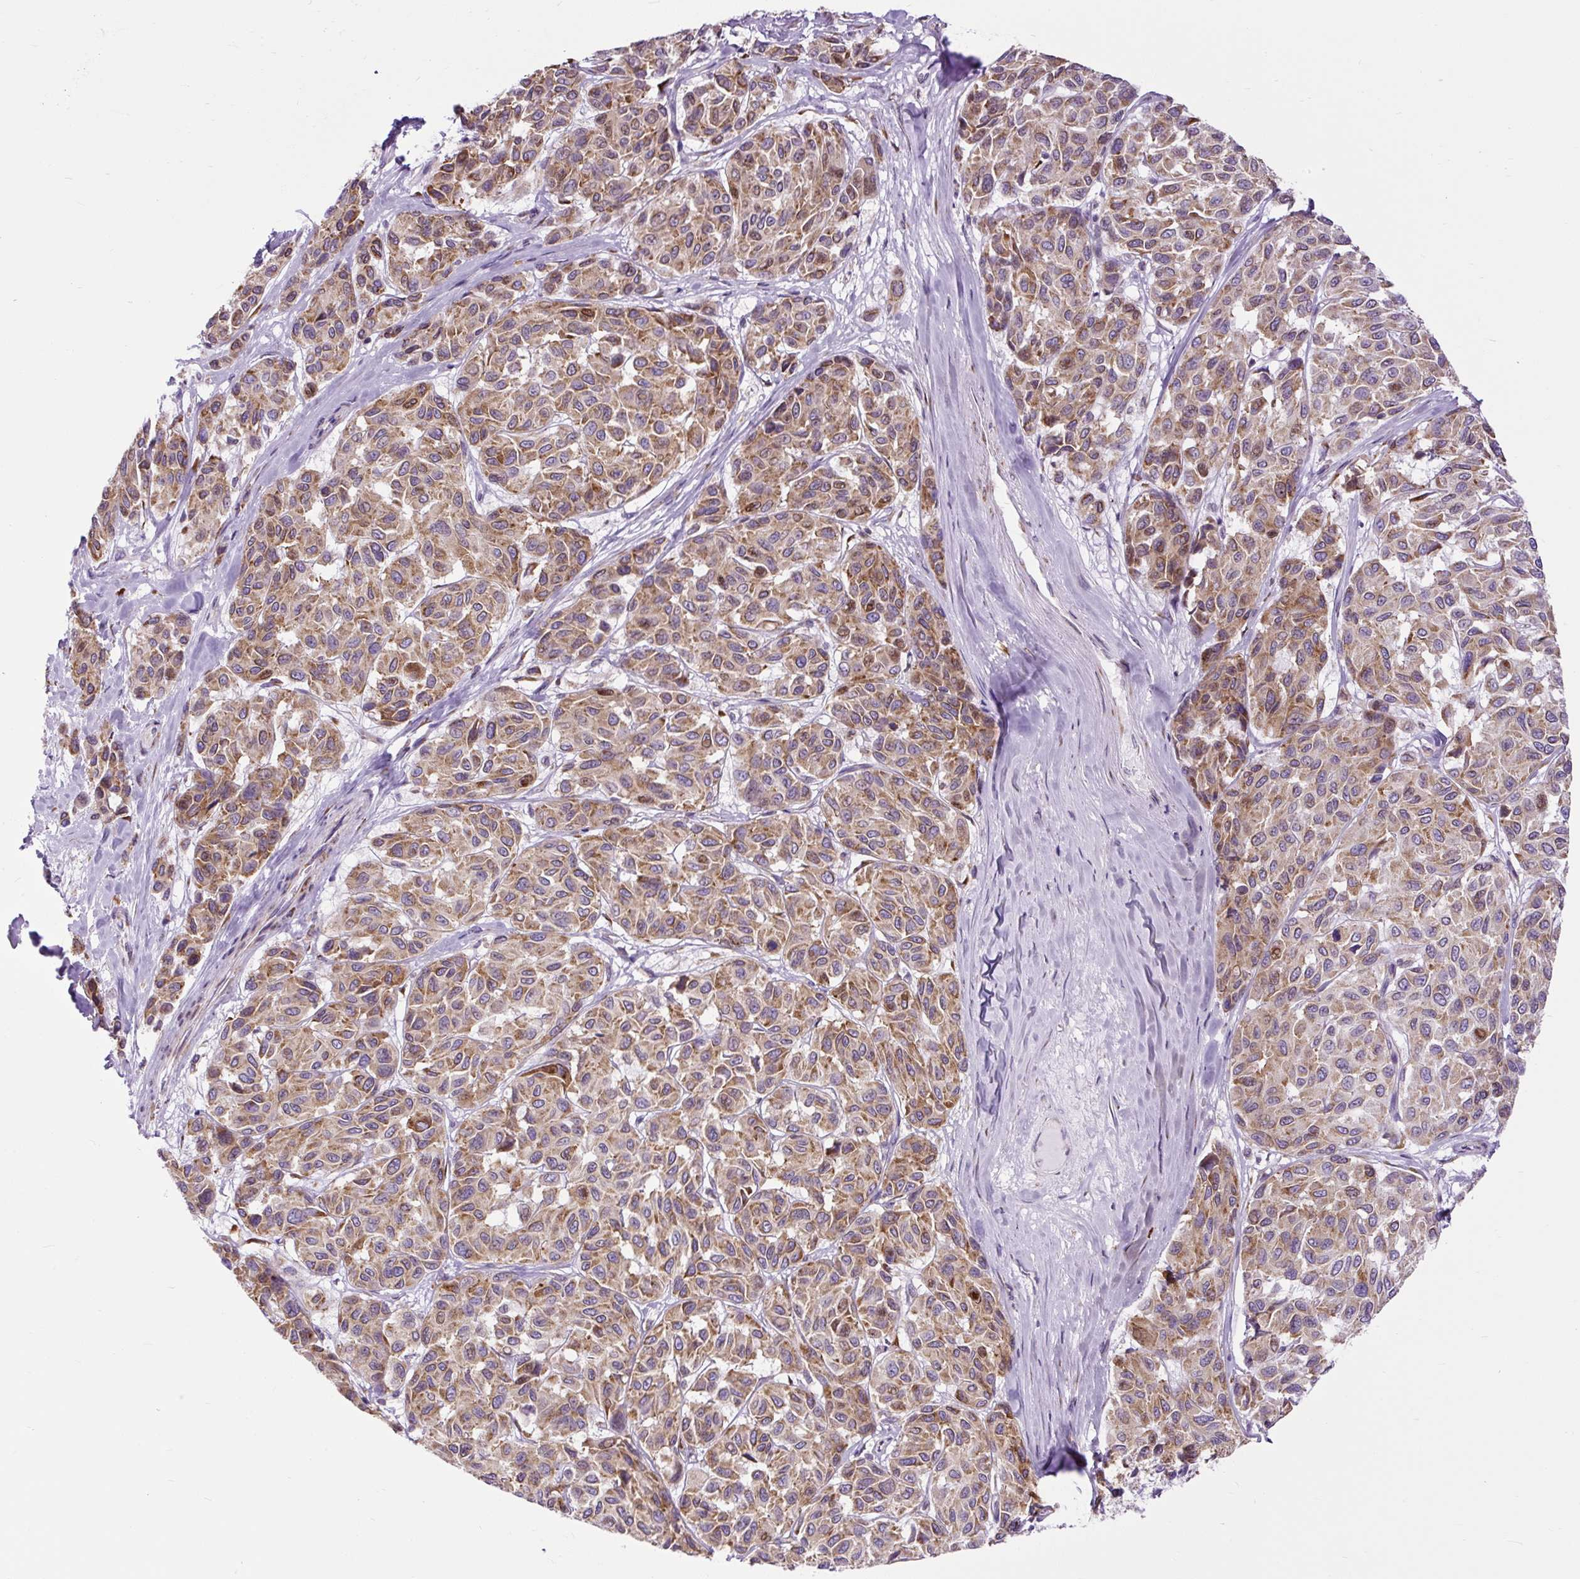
{"staining": {"intensity": "moderate", "quantity": ">75%", "location": "cytoplasmic/membranous"}, "tissue": "melanoma", "cell_type": "Tumor cells", "image_type": "cancer", "snomed": [{"axis": "morphology", "description": "Malignant melanoma, NOS"}, {"axis": "topography", "description": "Skin"}], "caption": "Malignant melanoma stained with DAB IHC displays medium levels of moderate cytoplasmic/membranous staining in approximately >75% of tumor cells.", "gene": "DDOST", "patient": {"sex": "female", "age": 66}}